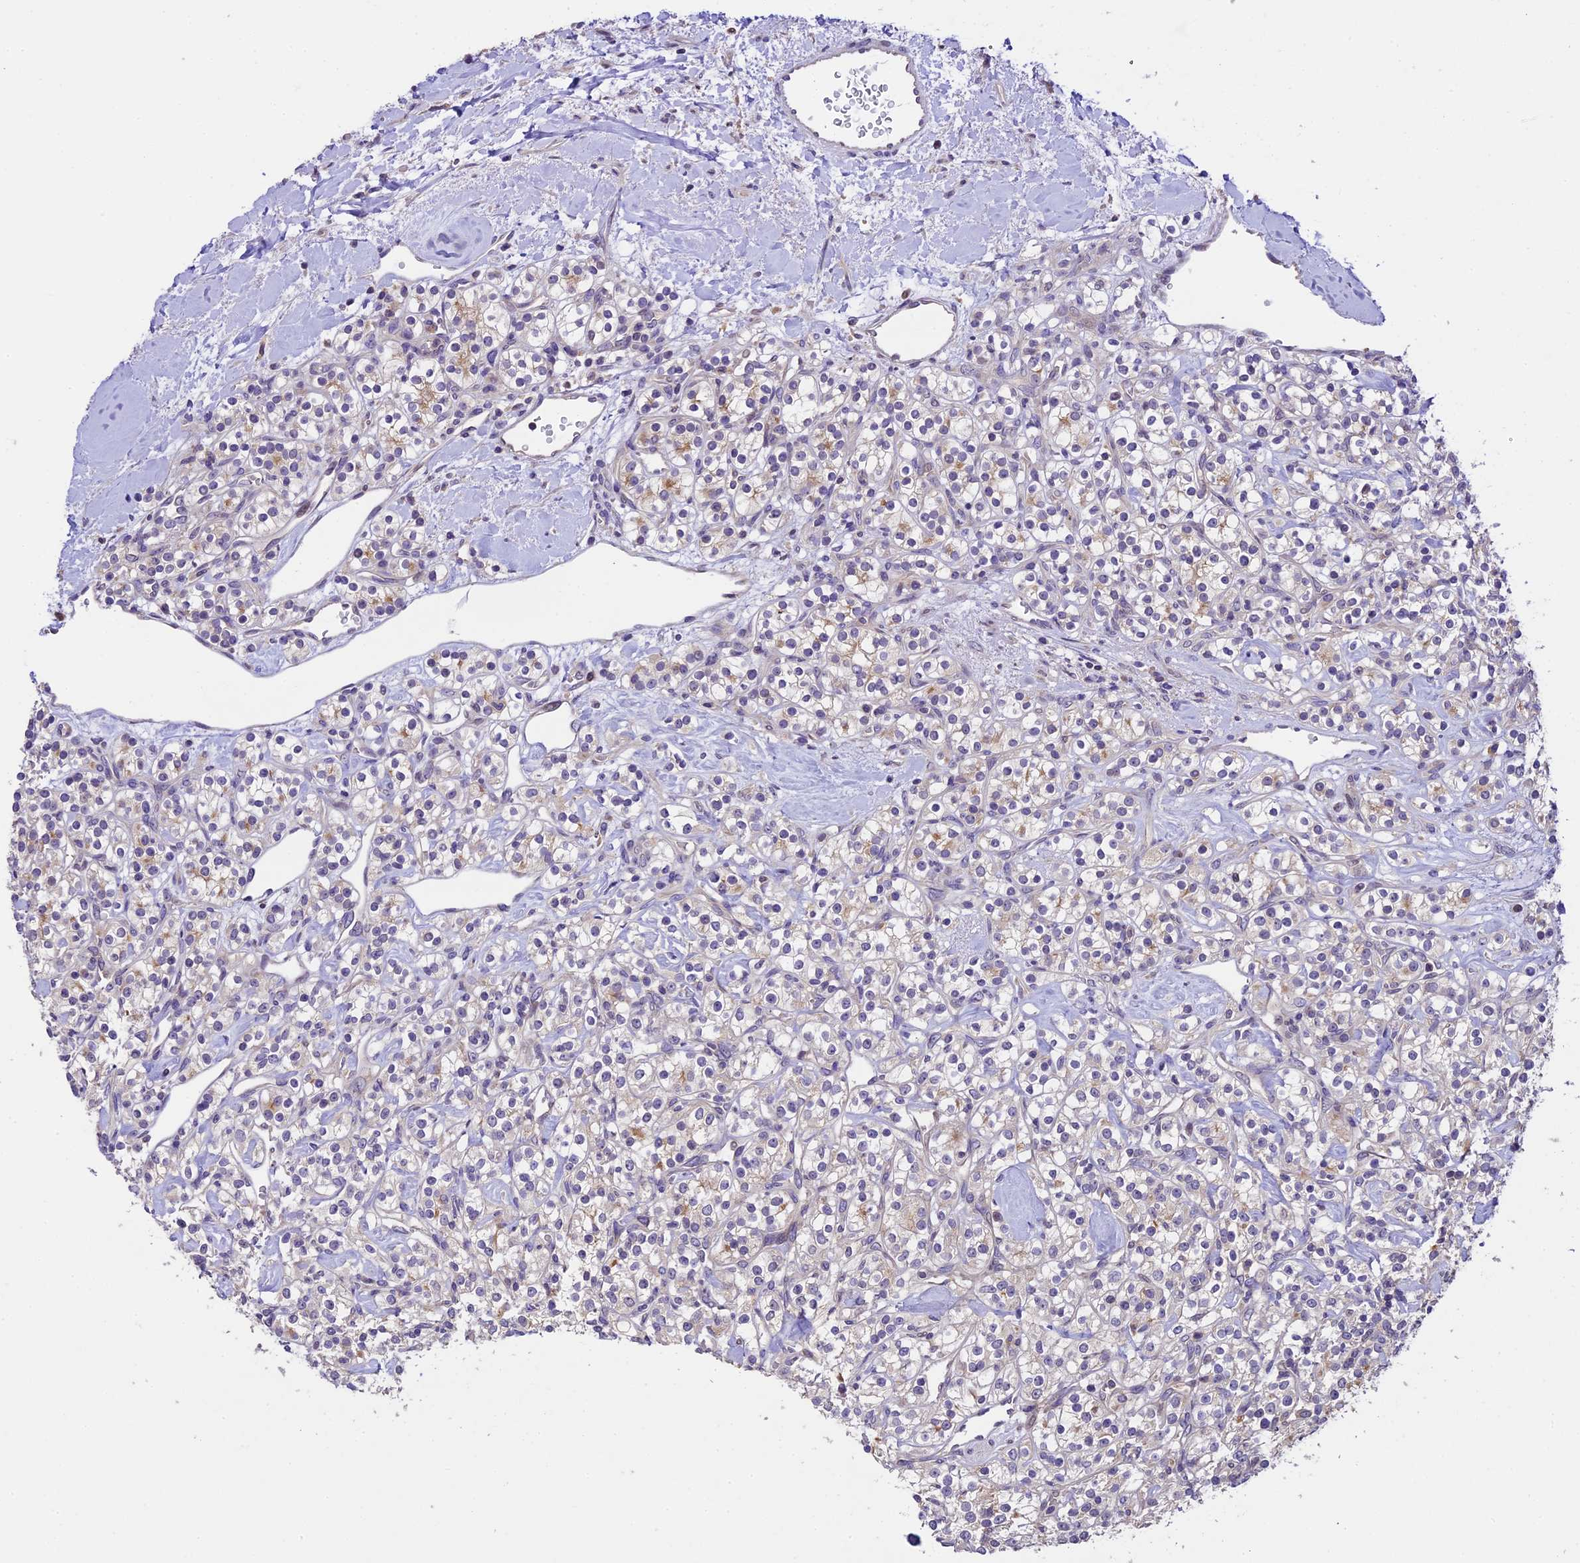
{"staining": {"intensity": "weak", "quantity": "<25%", "location": "cytoplasmic/membranous"}, "tissue": "renal cancer", "cell_type": "Tumor cells", "image_type": "cancer", "snomed": [{"axis": "morphology", "description": "Adenocarcinoma, NOS"}, {"axis": "topography", "description": "Kidney"}], "caption": "Tumor cells are negative for protein expression in human renal cancer.", "gene": "DGKH", "patient": {"sex": "male", "age": 77}}